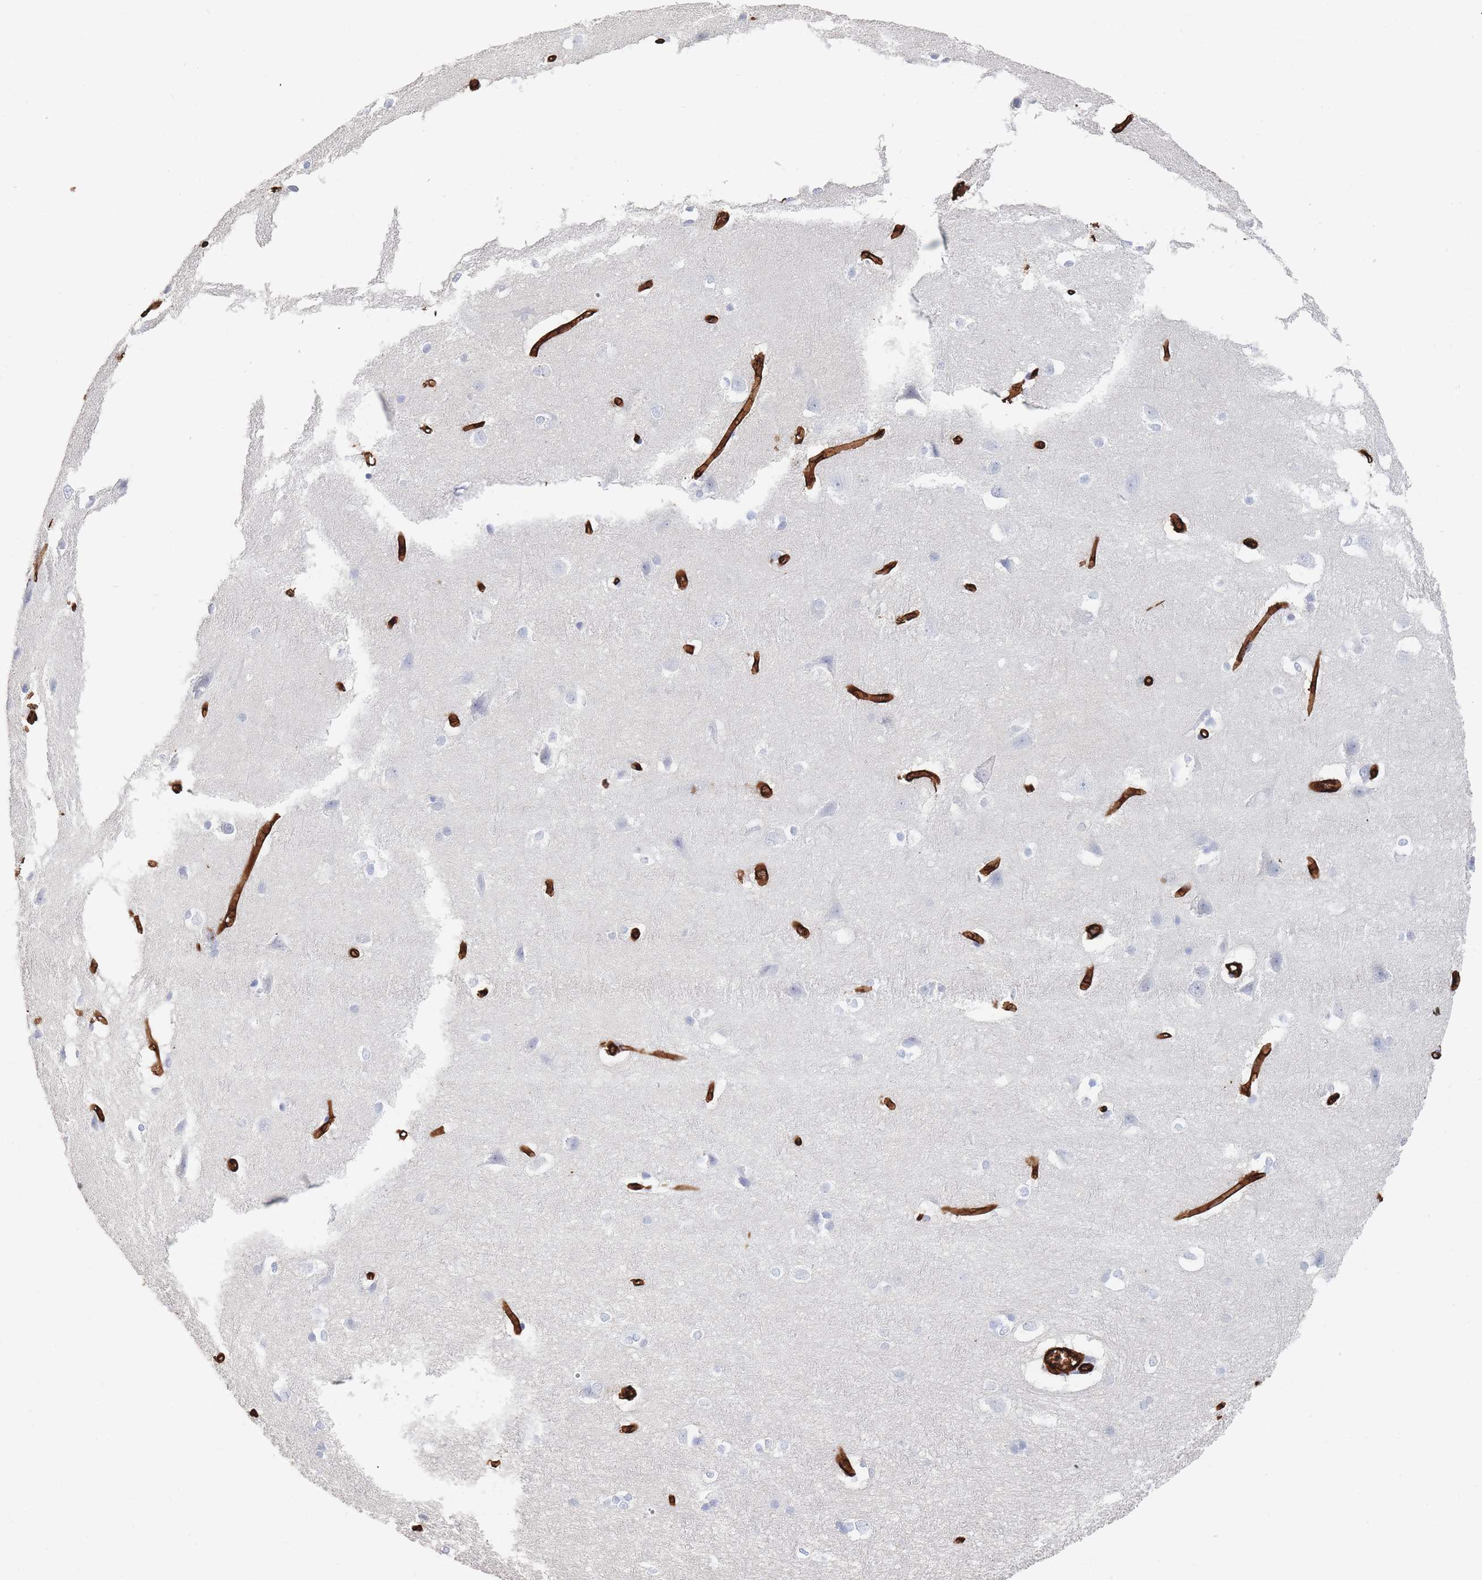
{"staining": {"intensity": "strong", "quantity": ">75%", "location": "cytoplasmic/membranous"}, "tissue": "cerebral cortex", "cell_type": "Endothelial cells", "image_type": "normal", "snomed": [{"axis": "morphology", "description": "Normal tissue, NOS"}, {"axis": "topography", "description": "Cerebral cortex"}], "caption": "Immunohistochemical staining of benign cerebral cortex displays high levels of strong cytoplasmic/membranous expression in about >75% of endothelial cells. The staining was performed using DAB to visualize the protein expression in brown, while the nuclei were stained in blue with hematoxylin (Magnification: 20x).", "gene": "SLC2A1", "patient": {"sex": "male", "age": 37}}